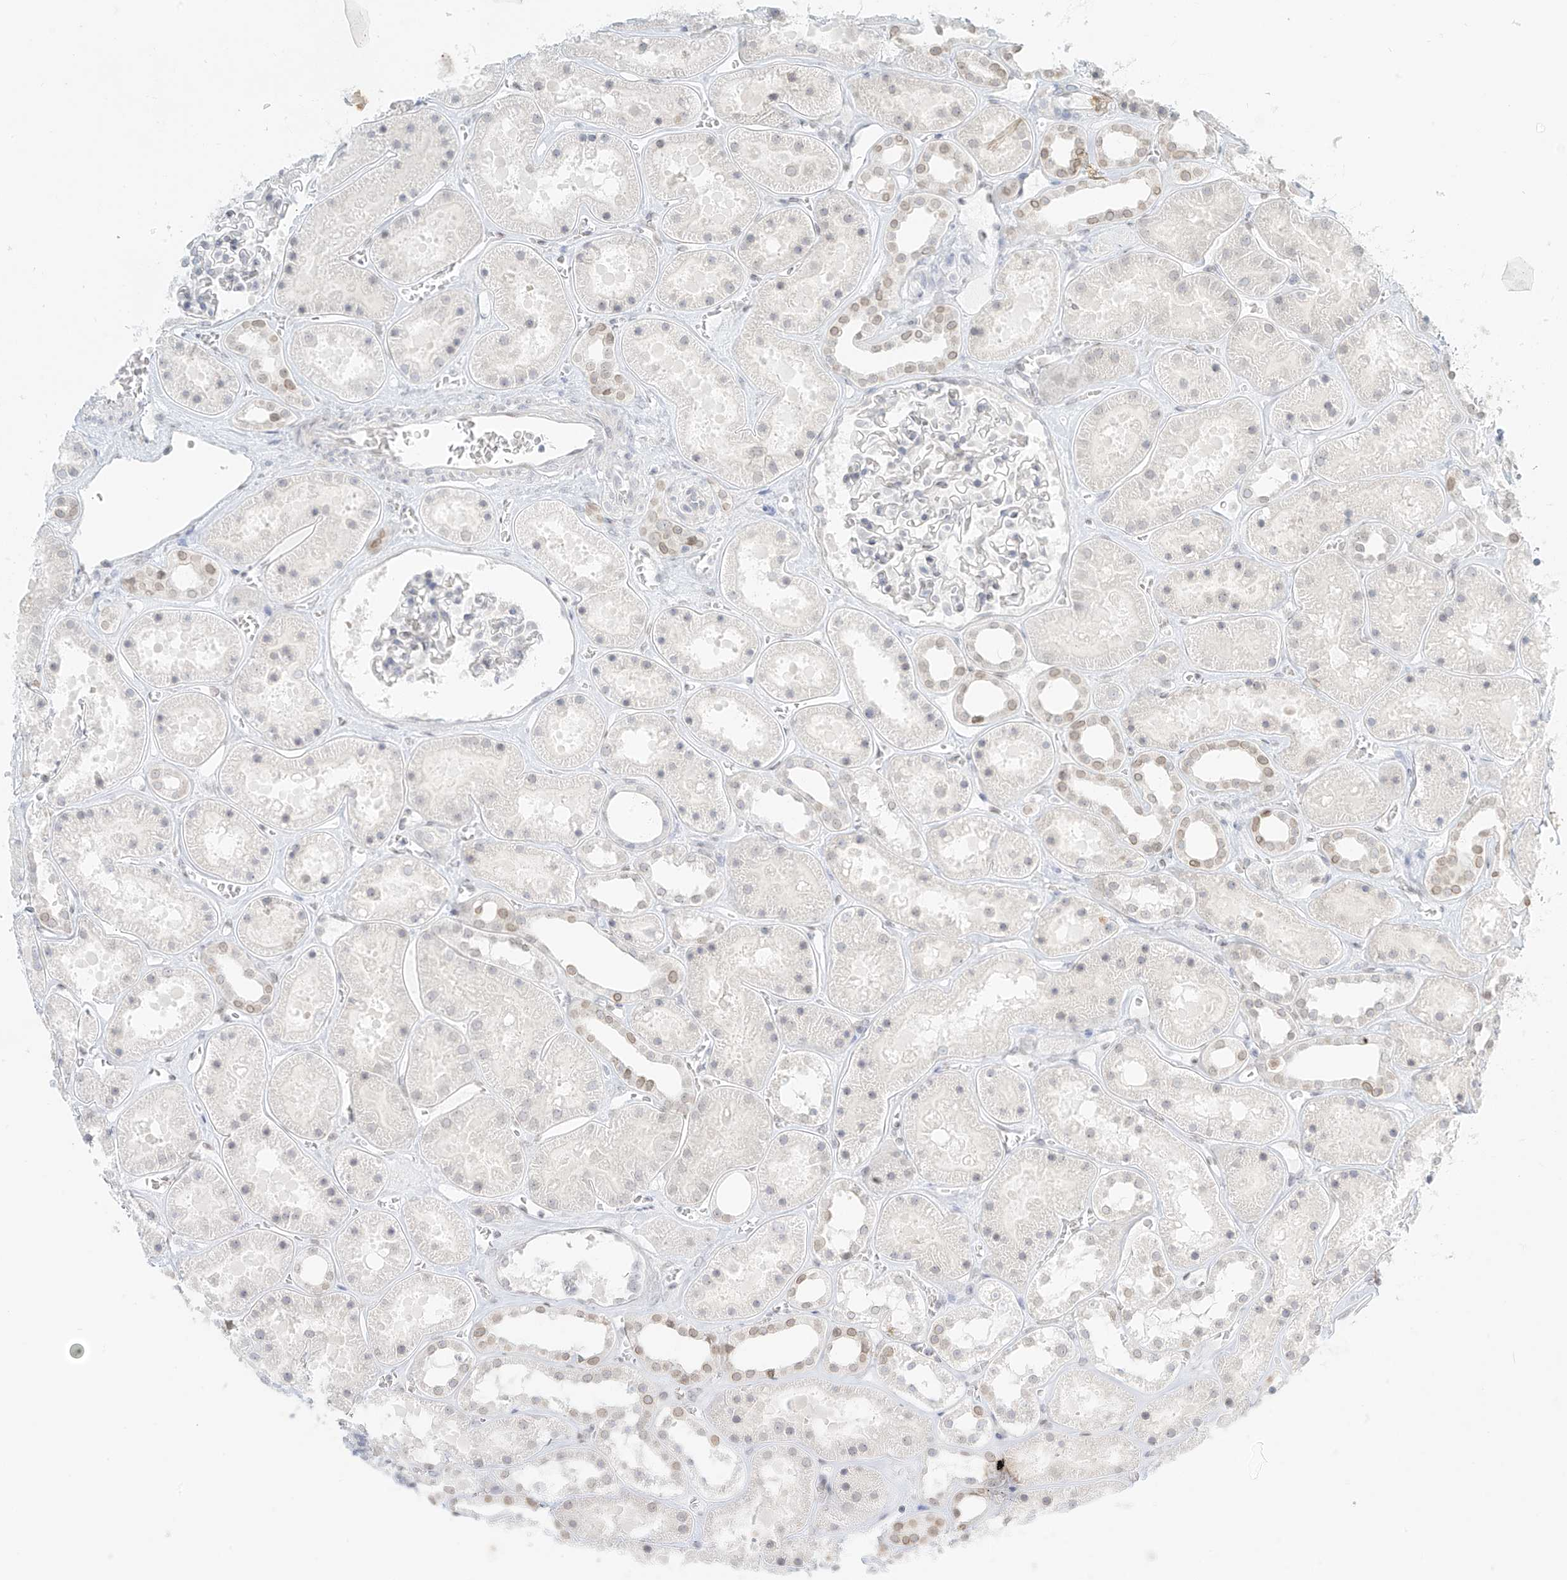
{"staining": {"intensity": "negative", "quantity": "none", "location": "none"}, "tissue": "kidney", "cell_type": "Cells in glomeruli", "image_type": "normal", "snomed": [{"axis": "morphology", "description": "Normal tissue, NOS"}, {"axis": "topography", "description": "Kidney"}], "caption": "This is an immunohistochemistry (IHC) photomicrograph of normal human kidney. There is no staining in cells in glomeruli.", "gene": "OSBPL7", "patient": {"sex": "female", "age": 41}}